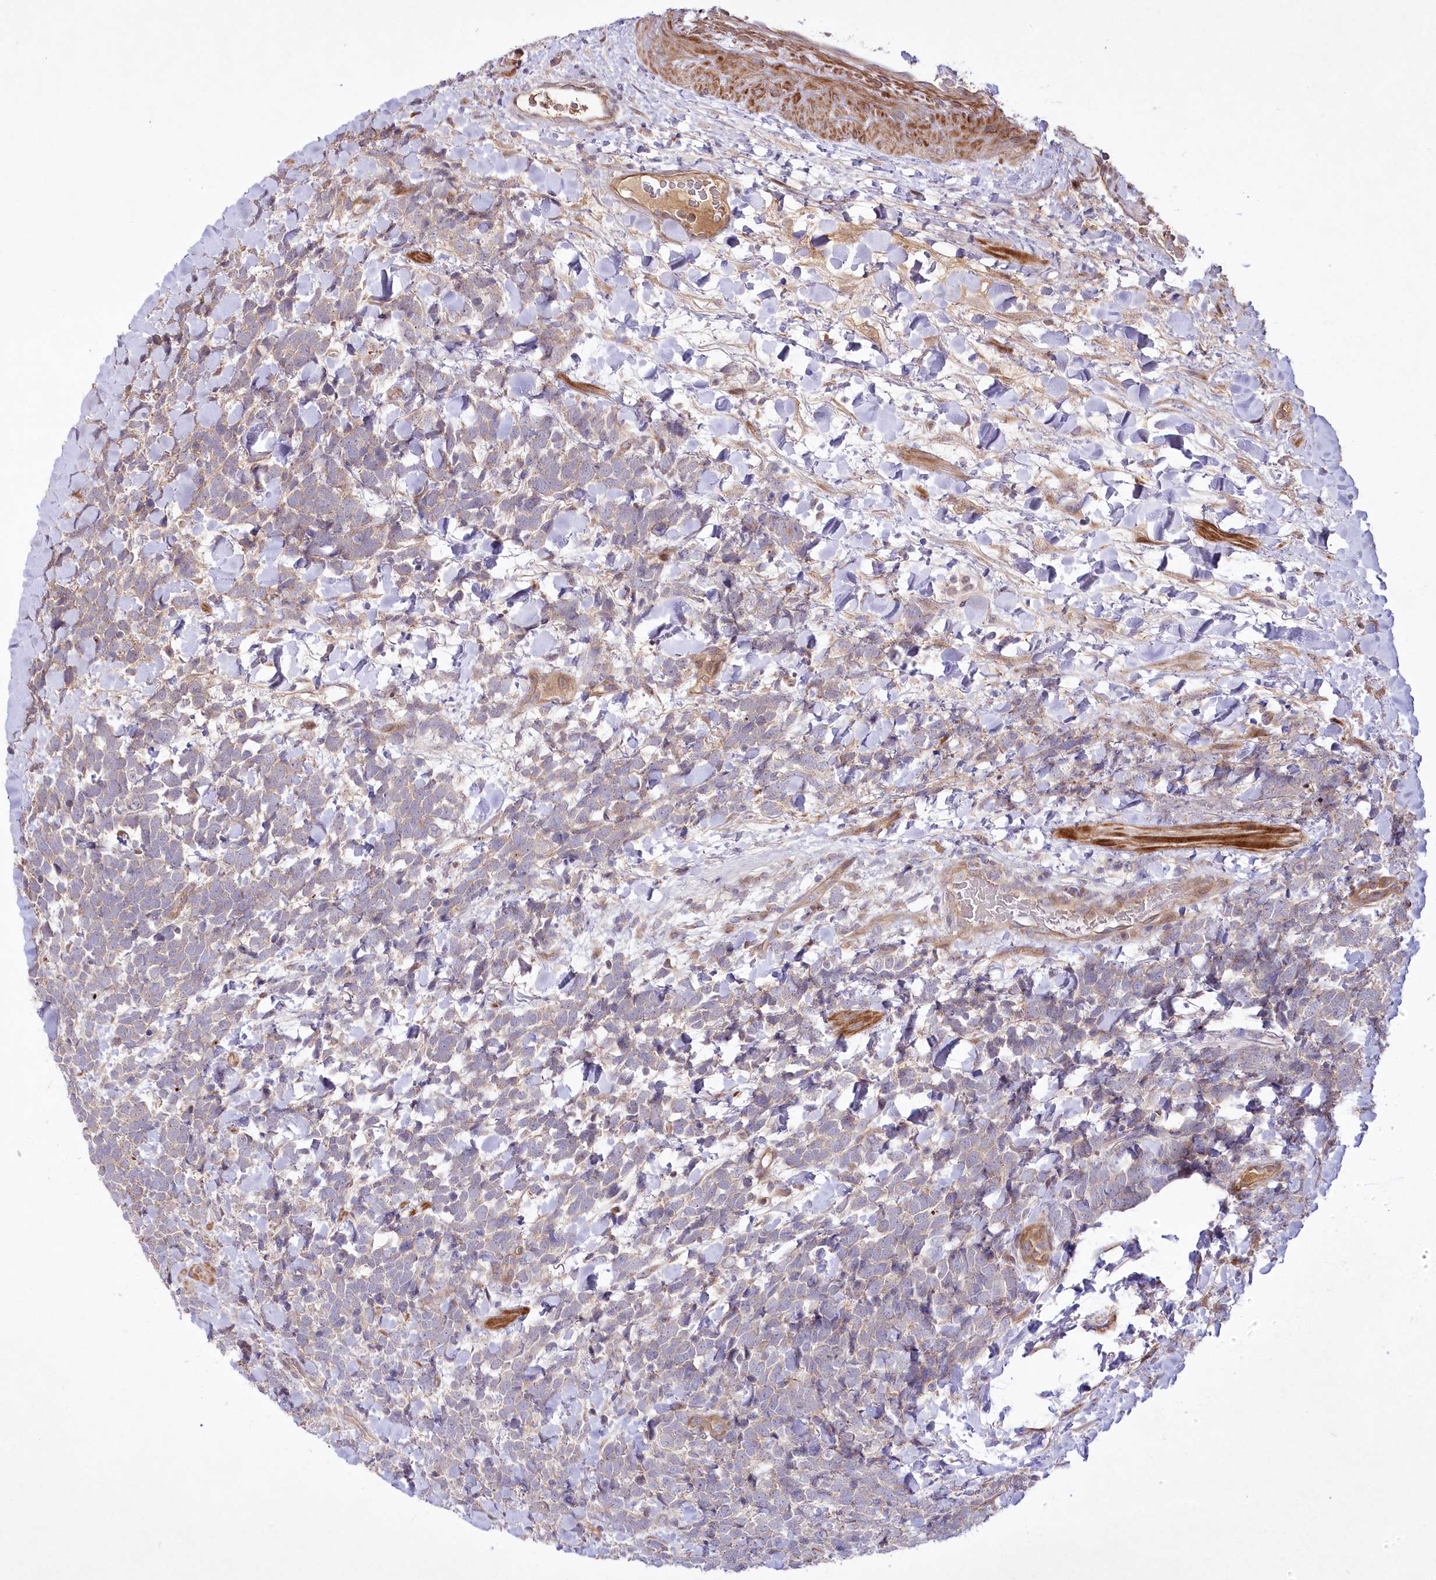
{"staining": {"intensity": "weak", "quantity": "25%-75%", "location": "cytoplasmic/membranous"}, "tissue": "urothelial cancer", "cell_type": "Tumor cells", "image_type": "cancer", "snomed": [{"axis": "morphology", "description": "Urothelial carcinoma, High grade"}, {"axis": "topography", "description": "Urinary bladder"}], "caption": "Immunohistochemical staining of urothelial cancer exhibits weak cytoplasmic/membranous protein staining in about 25%-75% of tumor cells. (DAB = brown stain, brightfield microscopy at high magnification).", "gene": "PSTK", "patient": {"sex": "female", "age": 82}}